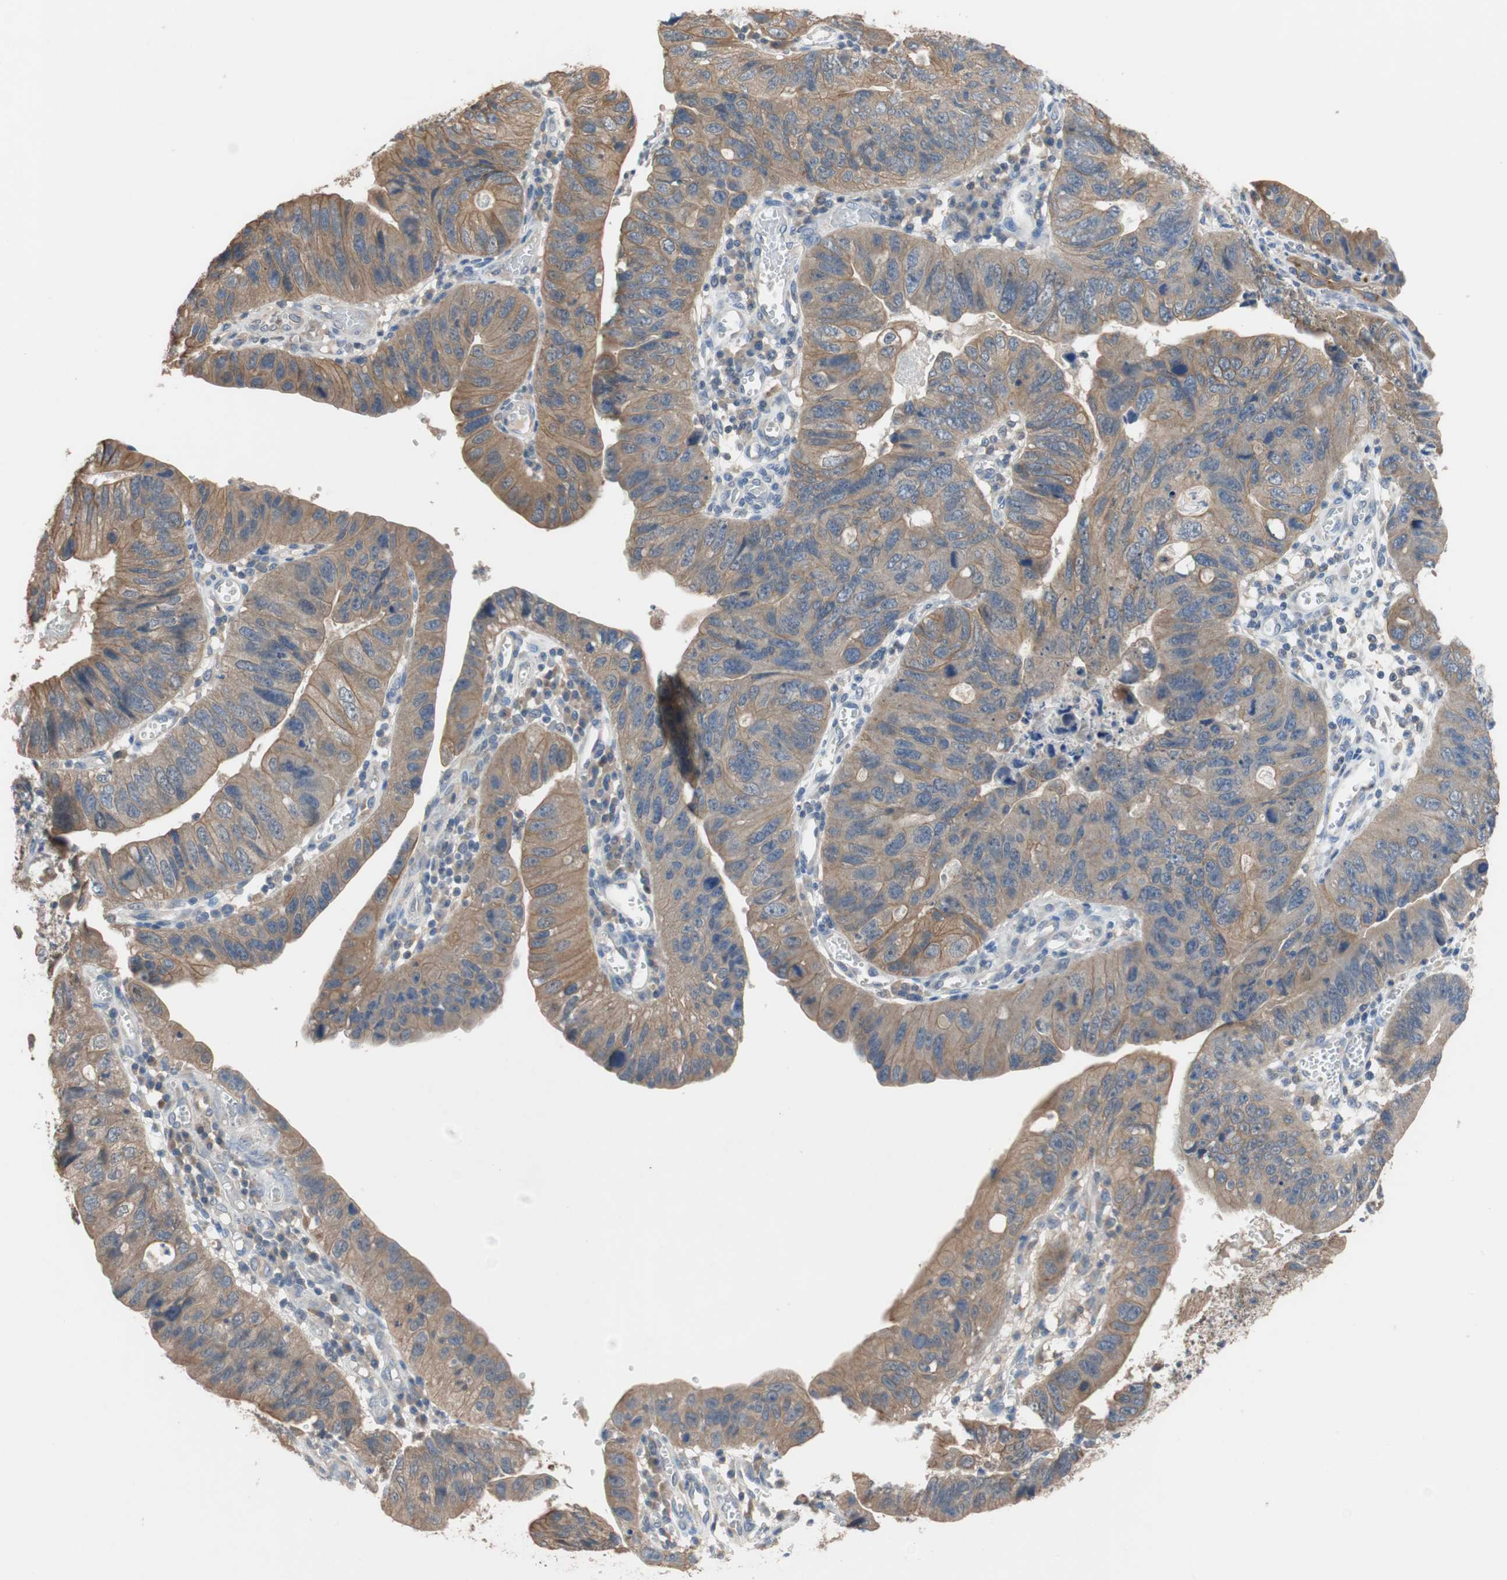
{"staining": {"intensity": "moderate", "quantity": ">75%", "location": "cytoplasmic/membranous"}, "tissue": "stomach cancer", "cell_type": "Tumor cells", "image_type": "cancer", "snomed": [{"axis": "morphology", "description": "Adenocarcinoma, NOS"}, {"axis": "topography", "description": "Stomach"}], "caption": "This is an image of immunohistochemistry (IHC) staining of stomach cancer, which shows moderate positivity in the cytoplasmic/membranous of tumor cells.", "gene": "ADAP1", "patient": {"sex": "male", "age": 59}}